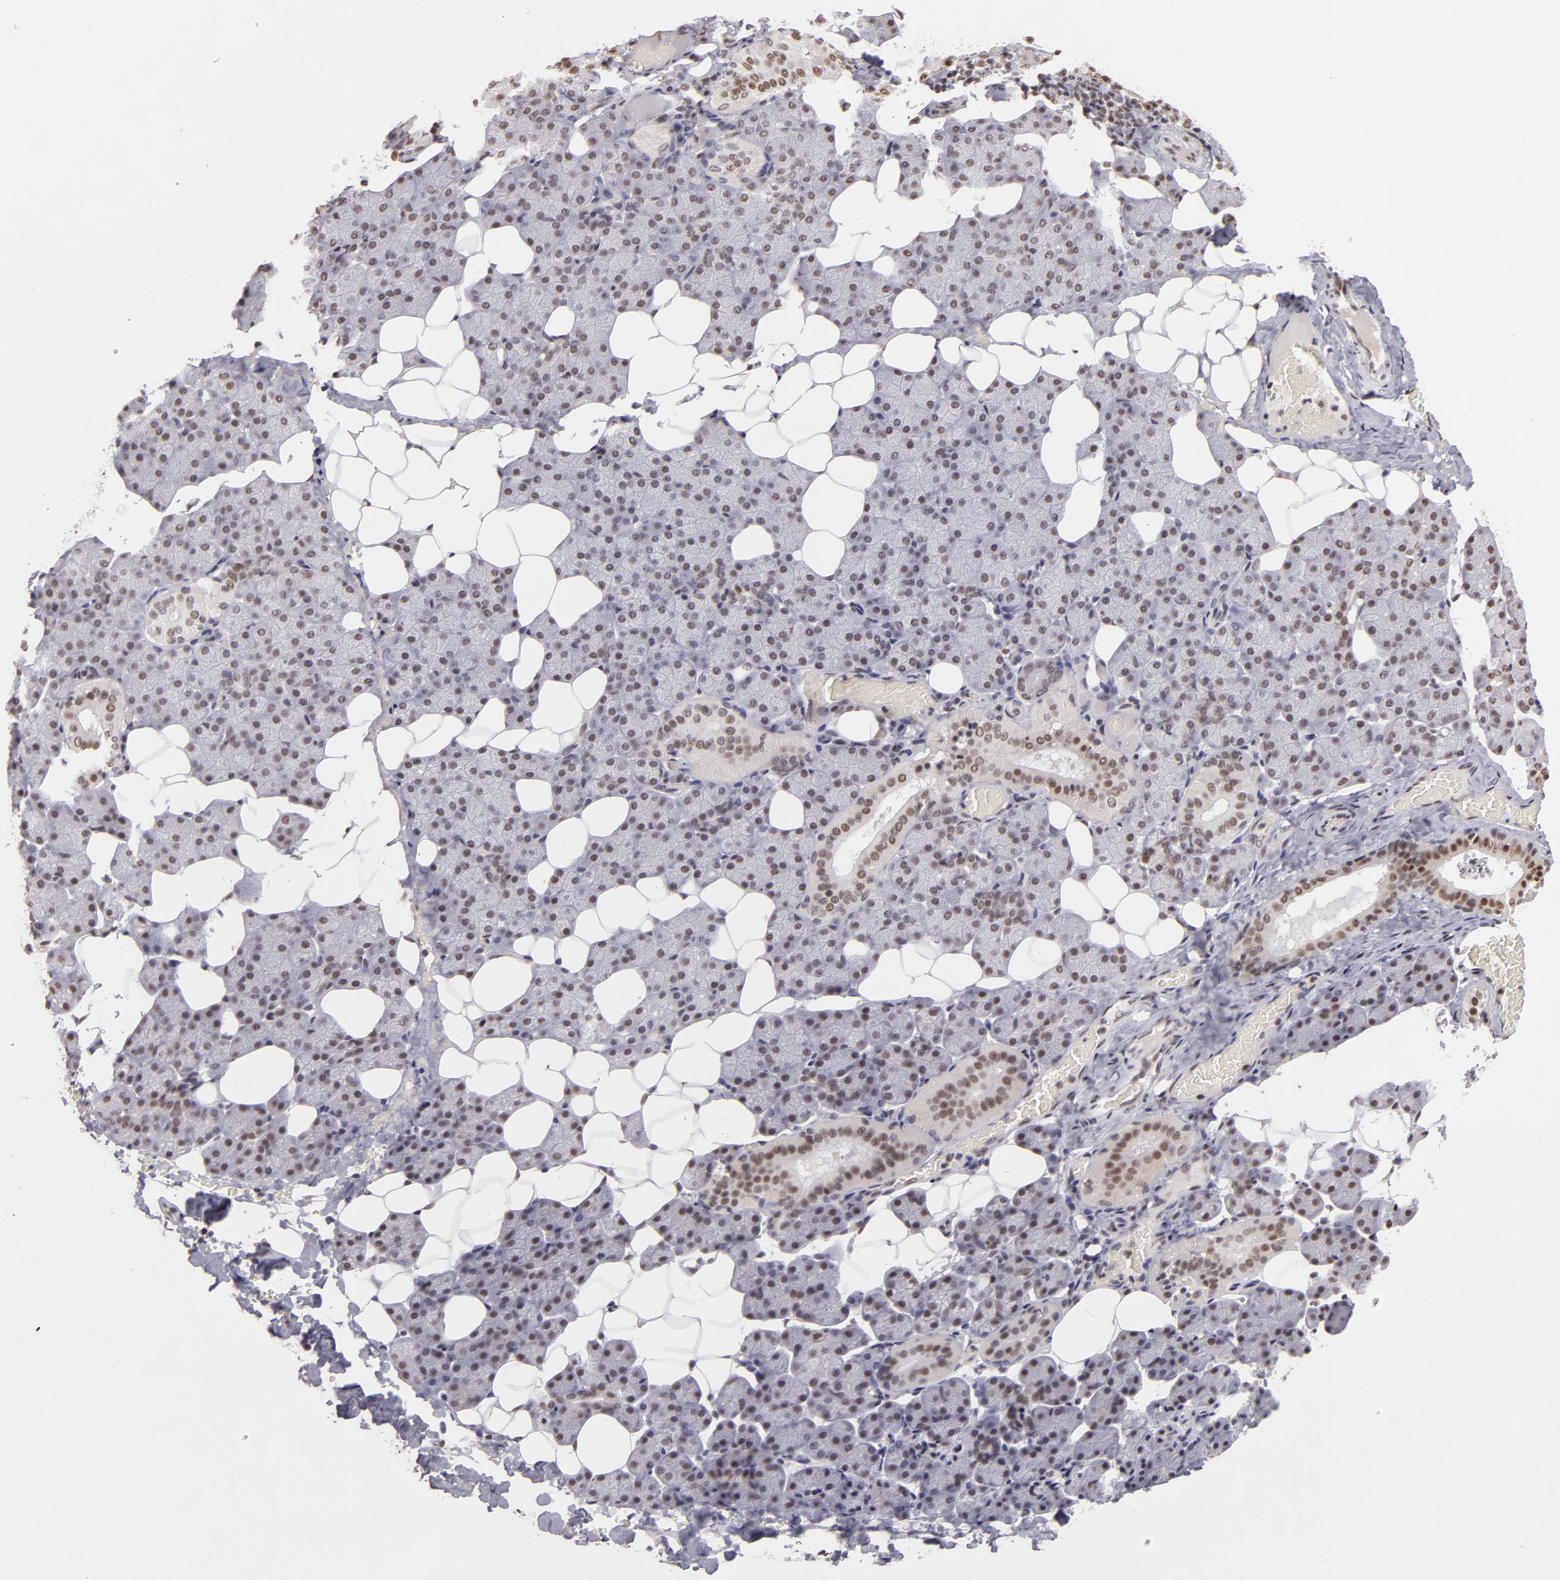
{"staining": {"intensity": "weak", "quantity": ">75%", "location": "nuclear"}, "tissue": "salivary gland", "cell_type": "Glandular cells", "image_type": "normal", "snomed": [{"axis": "morphology", "description": "Normal tissue, NOS"}, {"axis": "topography", "description": "Lymph node"}, {"axis": "topography", "description": "Salivary gland"}], "caption": "An image showing weak nuclear staining in approximately >75% of glandular cells in benign salivary gland, as visualized by brown immunohistochemical staining.", "gene": "INTS6", "patient": {"sex": "male", "age": 8}}